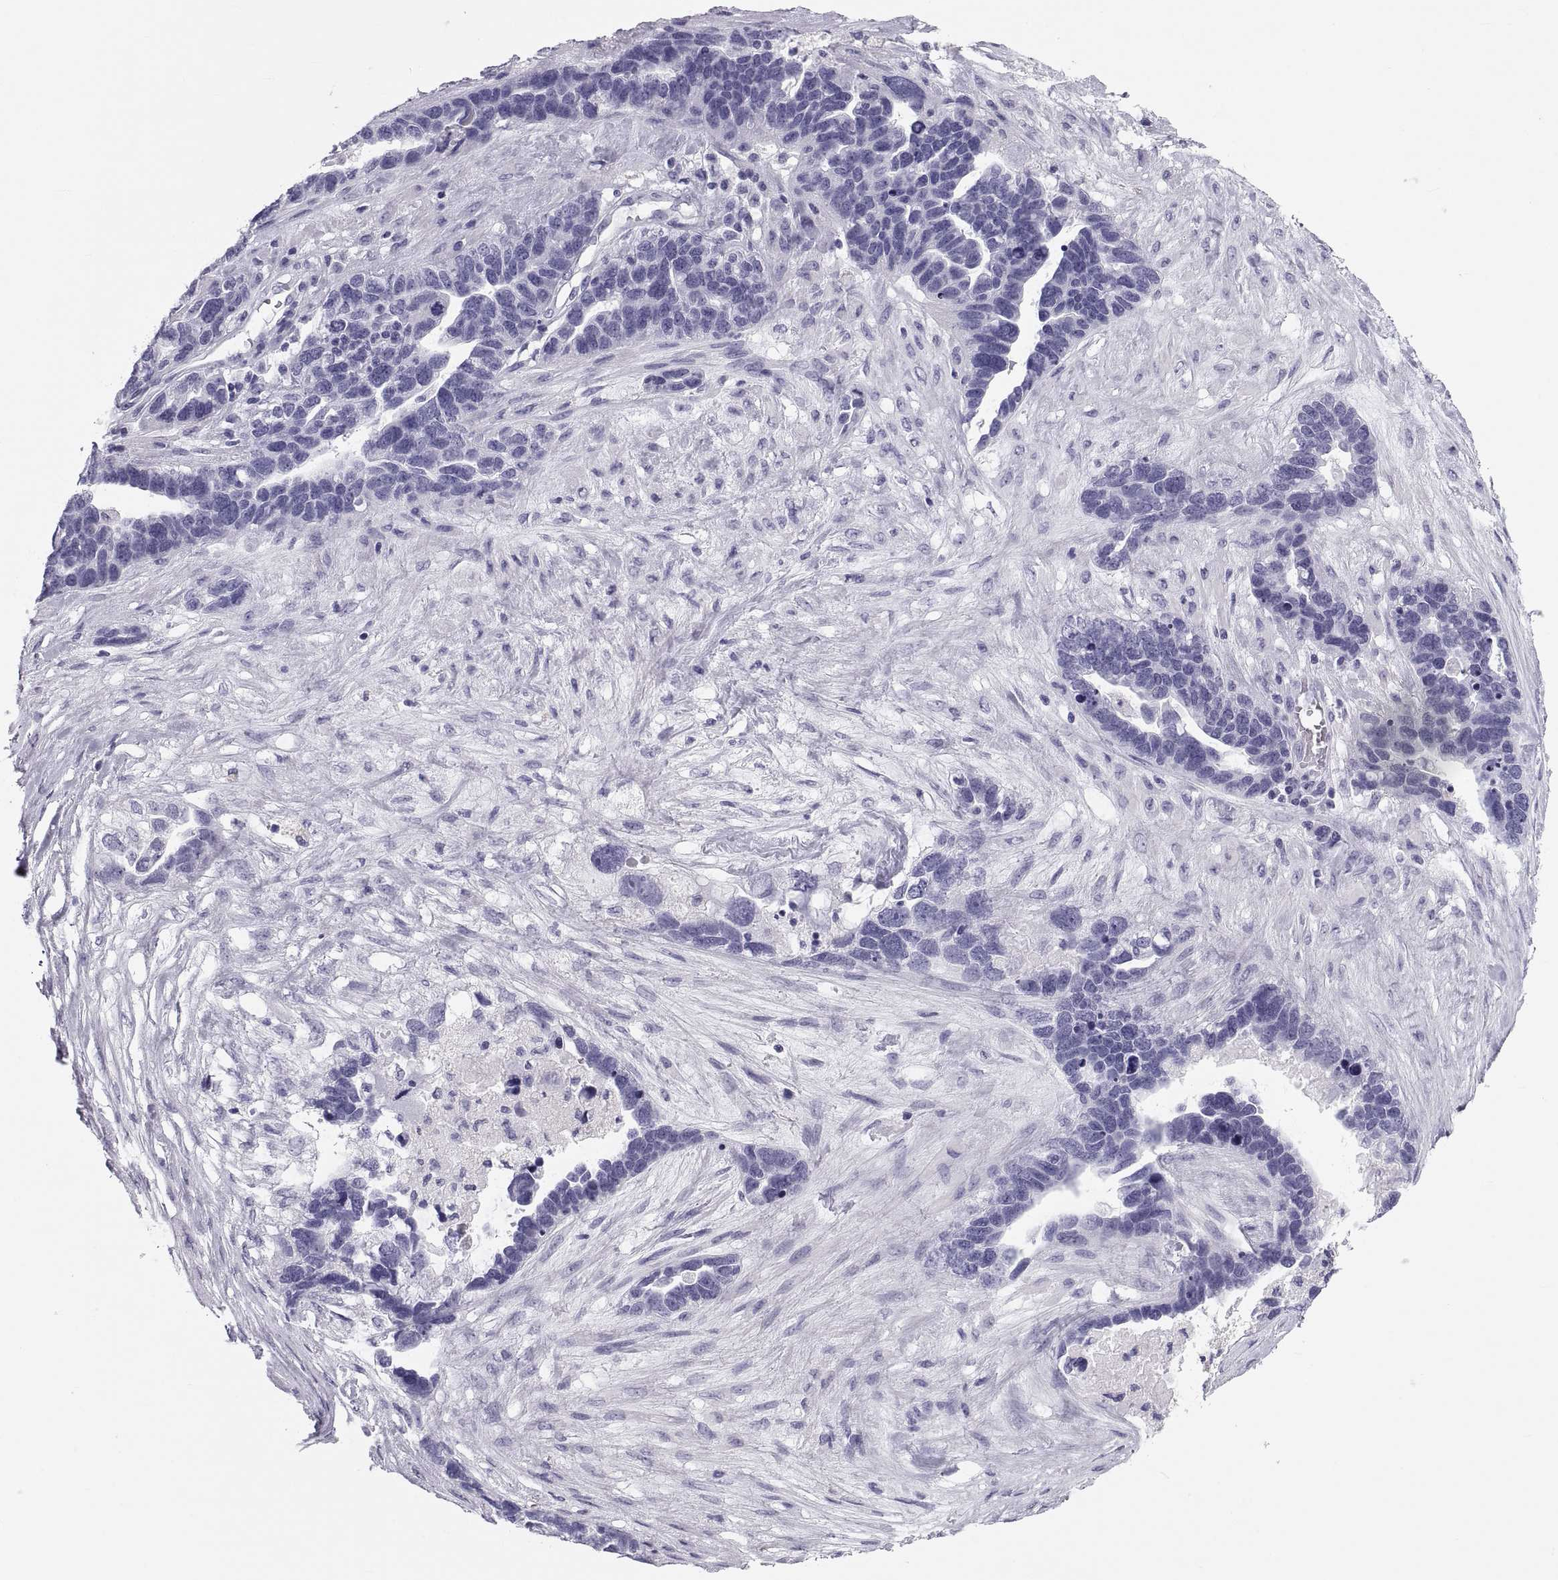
{"staining": {"intensity": "negative", "quantity": "none", "location": "none"}, "tissue": "ovarian cancer", "cell_type": "Tumor cells", "image_type": "cancer", "snomed": [{"axis": "morphology", "description": "Cystadenocarcinoma, serous, NOS"}, {"axis": "topography", "description": "Ovary"}], "caption": "Tumor cells are negative for brown protein staining in ovarian cancer. Brightfield microscopy of immunohistochemistry stained with DAB (brown) and hematoxylin (blue), captured at high magnification.", "gene": "DEFB129", "patient": {"sex": "female", "age": 54}}